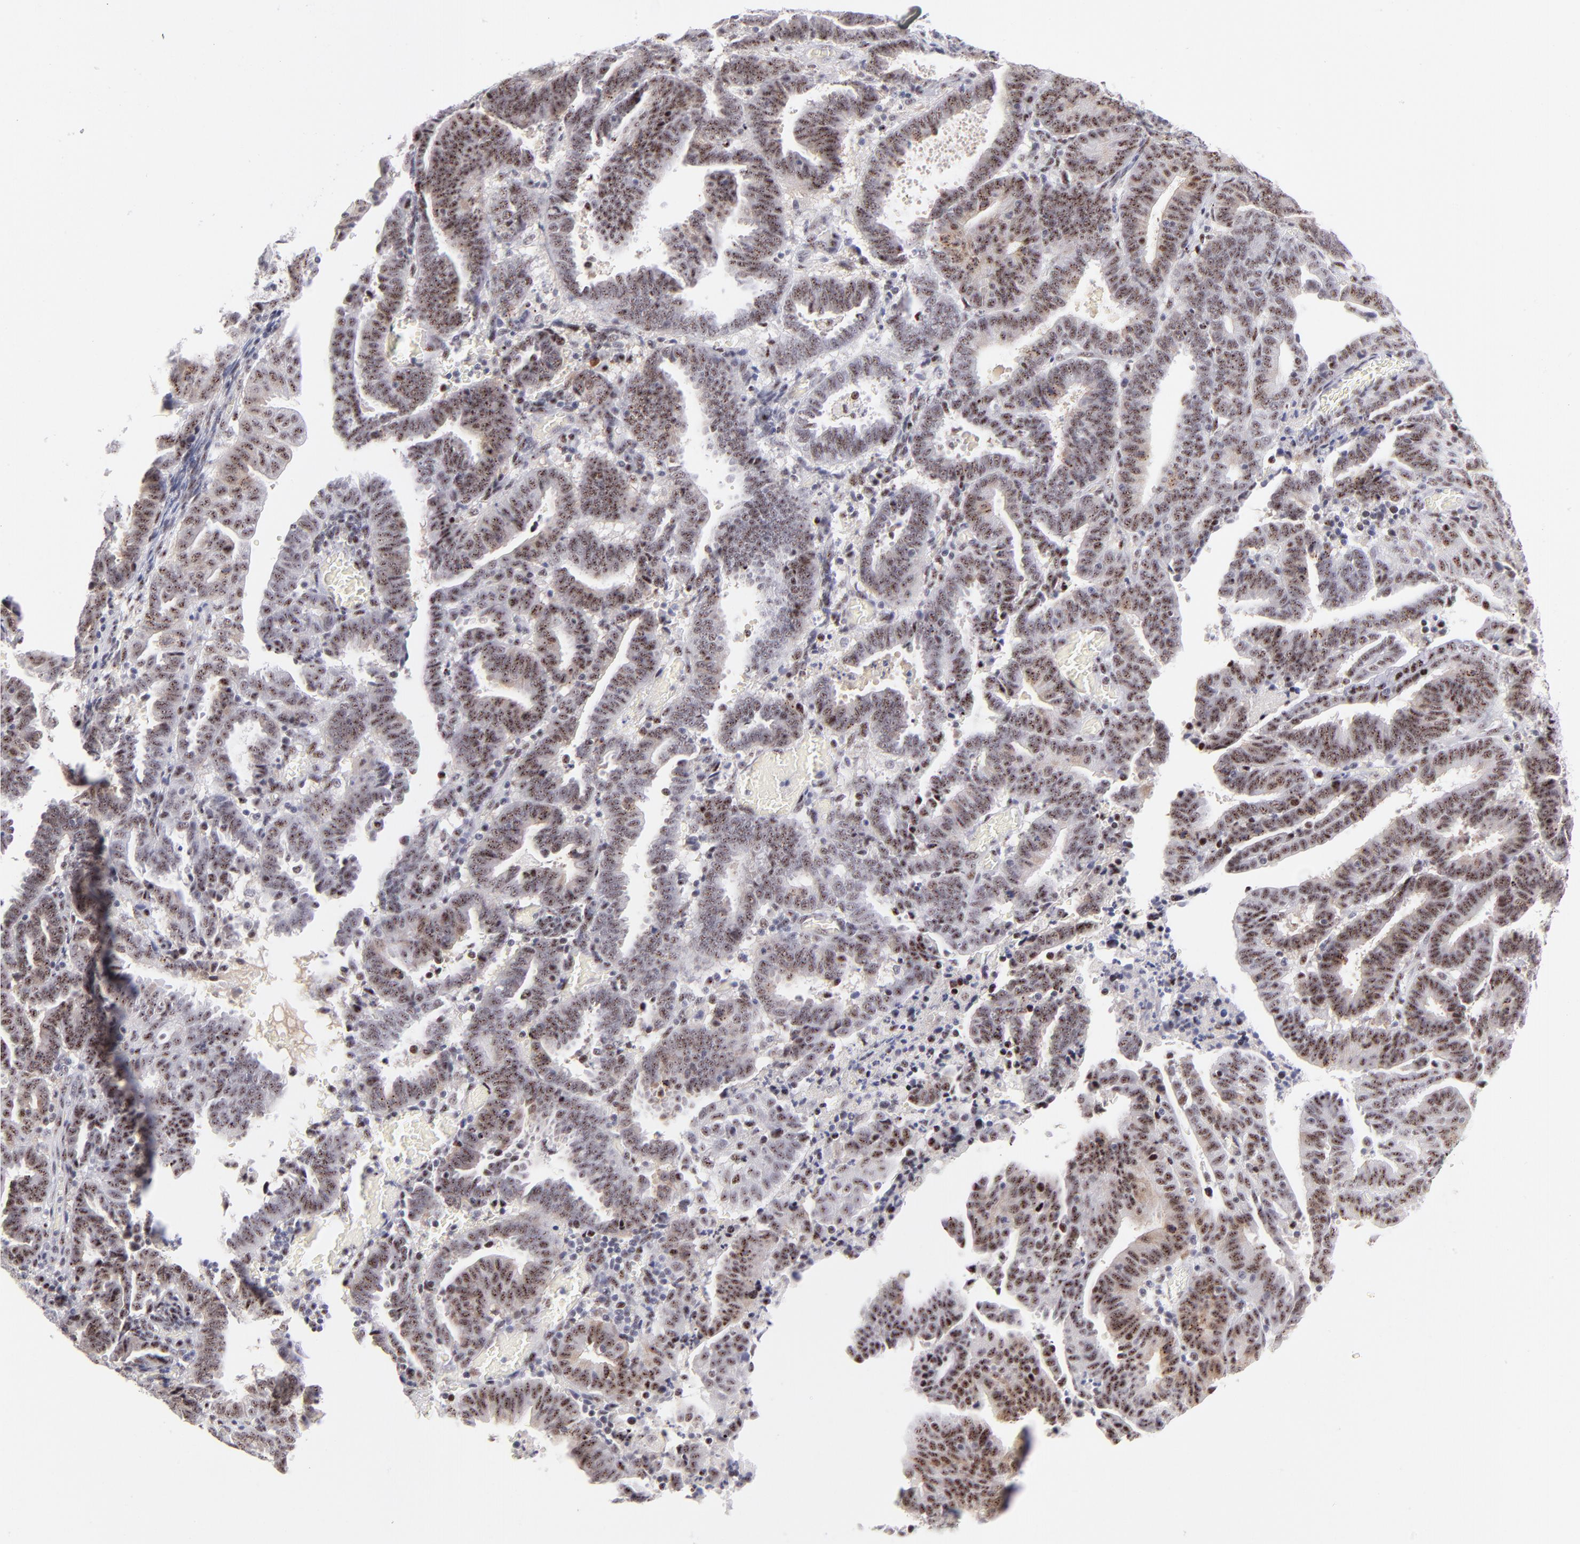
{"staining": {"intensity": "moderate", "quantity": ">75%", "location": "nuclear"}, "tissue": "endometrial cancer", "cell_type": "Tumor cells", "image_type": "cancer", "snomed": [{"axis": "morphology", "description": "Adenocarcinoma, NOS"}, {"axis": "topography", "description": "Uterus"}], "caption": "There is medium levels of moderate nuclear positivity in tumor cells of adenocarcinoma (endometrial), as demonstrated by immunohistochemical staining (brown color).", "gene": "CDC25C", "patient": {"sex": "female", "age": 83}}